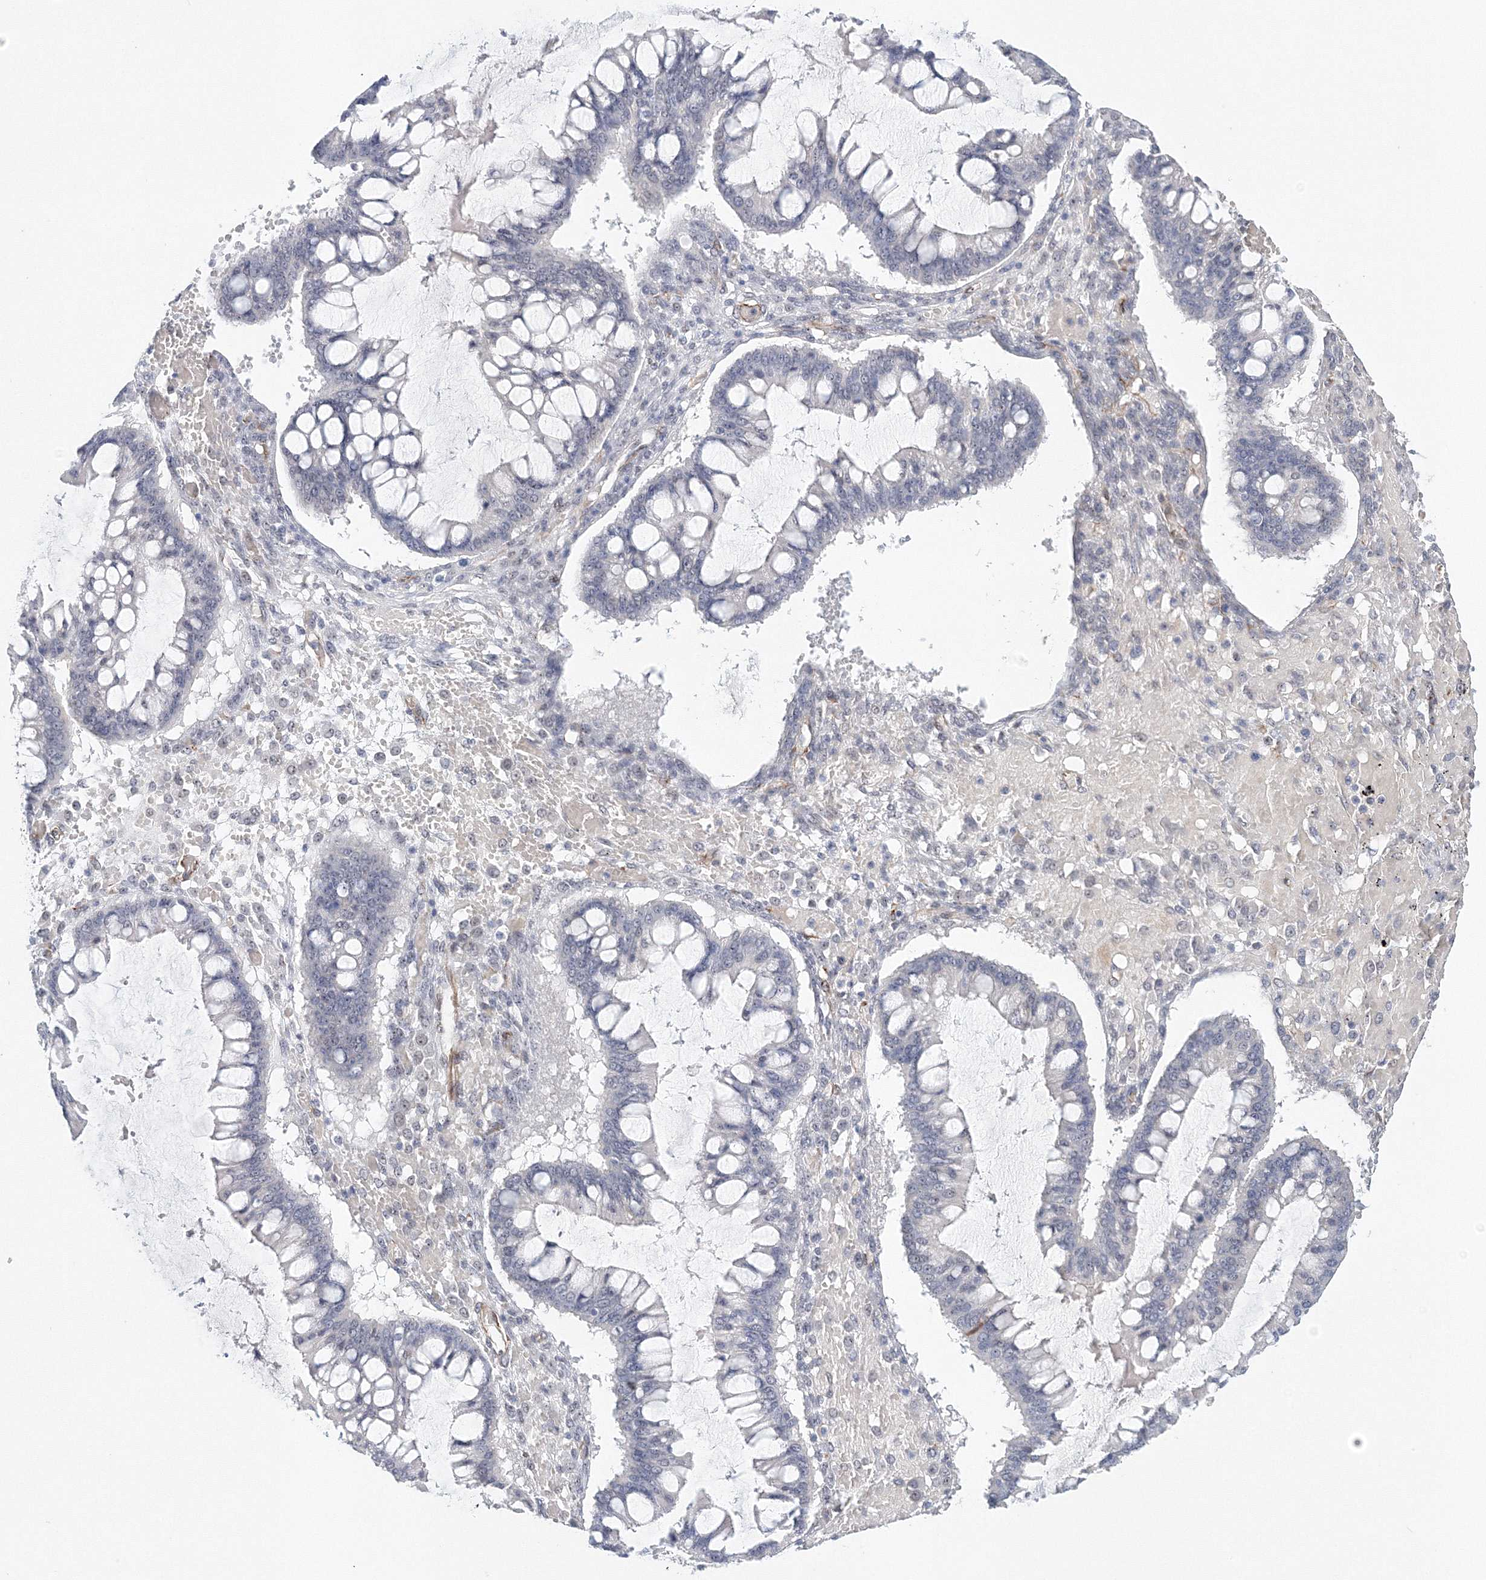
{"staining": {"intensity": "negative", "quantity": "none", "location": "none"}, "tissue": "ovarian cancer", "cell_type": "Tumor cells", "image_type": "cancer", "snomed": [{"axis": "morphology", "description": "Cystadenocarcinoma, mucinous, NOS"}, {"axis": "topography", "description": "Ovary"}], "caption": "A histopathology image of human mucinous cystadenocarcinoma (ovarian) is negative for staining in tumor cells. (Brightfield microscopy of DAB (3,3'-diaminobenzidine) IHC at high magnification).", "gene": "SIRT7", "patient": {"sex": "female", "age": 73}}